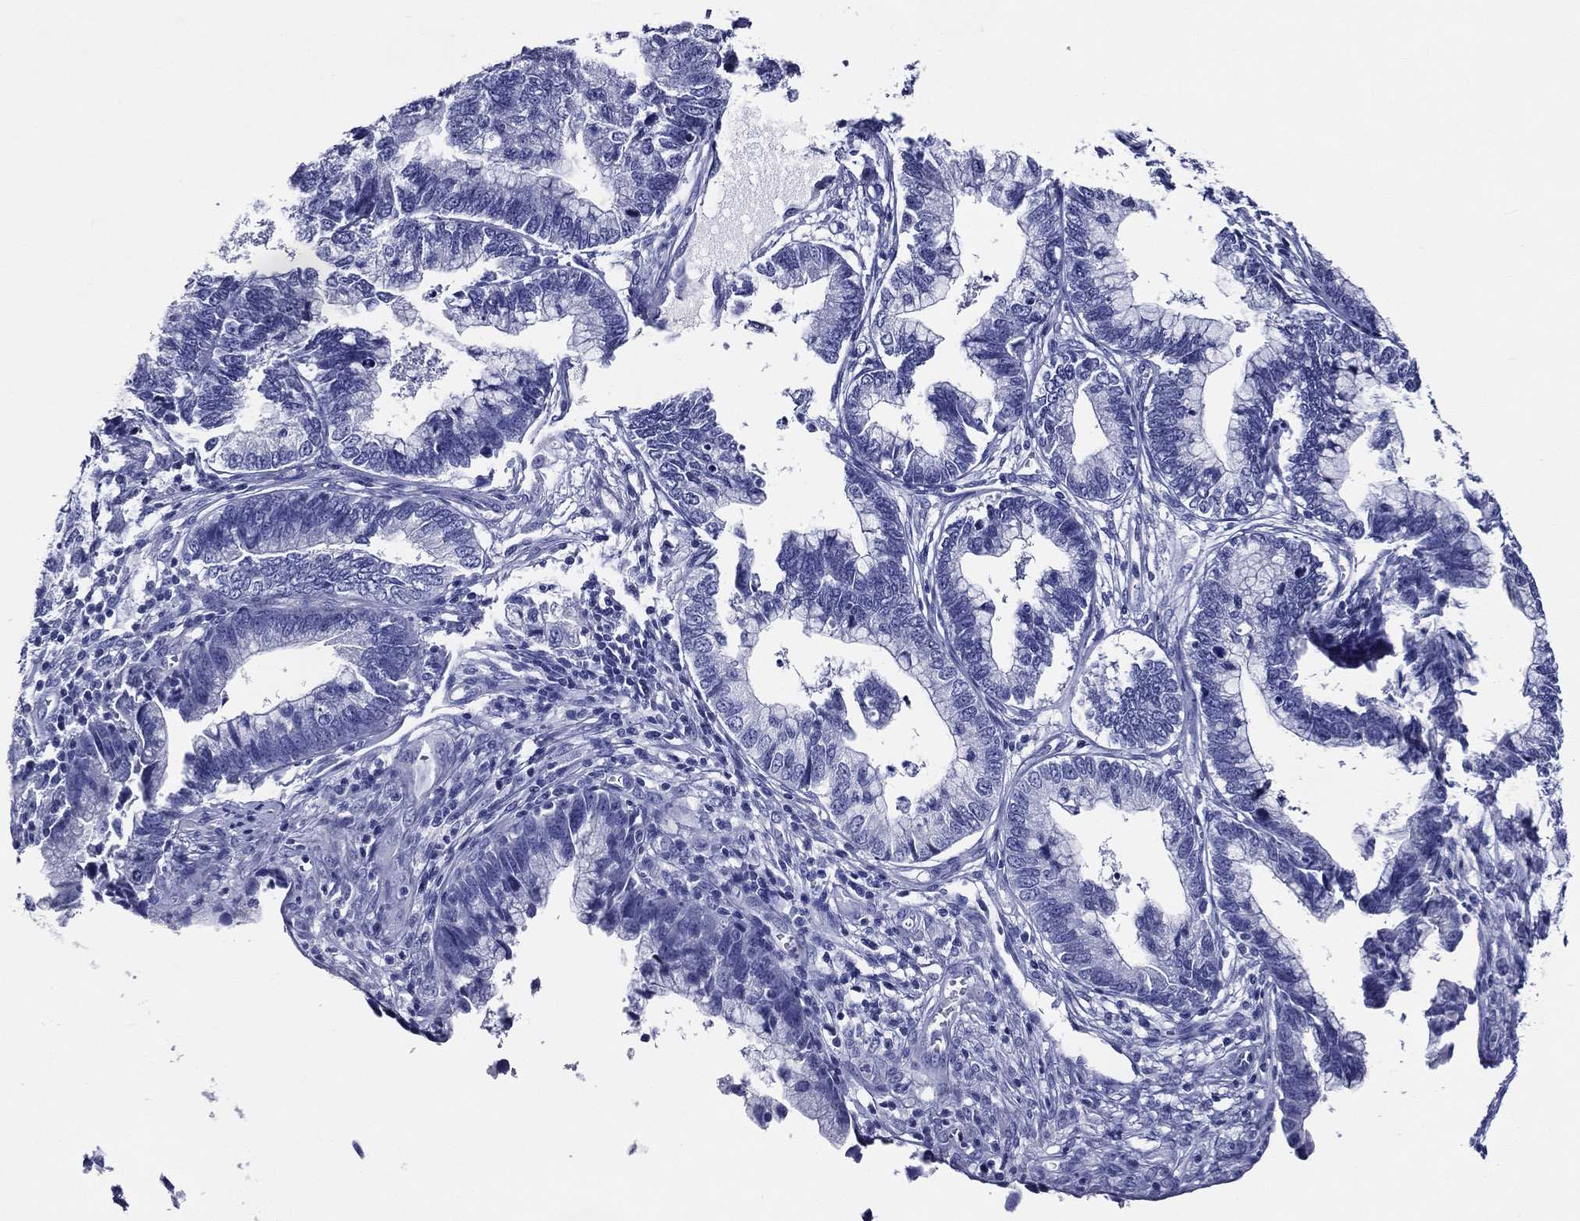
{"staining": {"intensity": "negative", "quantity": "none", "location": "none"}, "tissue": "cervical cancer", "cell_type": "Tumor cells", "image_type": "cancer", "snomed": [{"axis": "morphology", "description": "Adenocarcinoma, NOS"}, {"axis": "topography", "description": "Cervix"}], "caption": "Tumor cells show no significant protein staining in adenocarcinoma (cervical). The staining is performed using DAB brown chromogen with nuclei counter-stained in using hematoxylin.", "gene": "ACE2", "patient": {"sex": "female", "age": 44}}